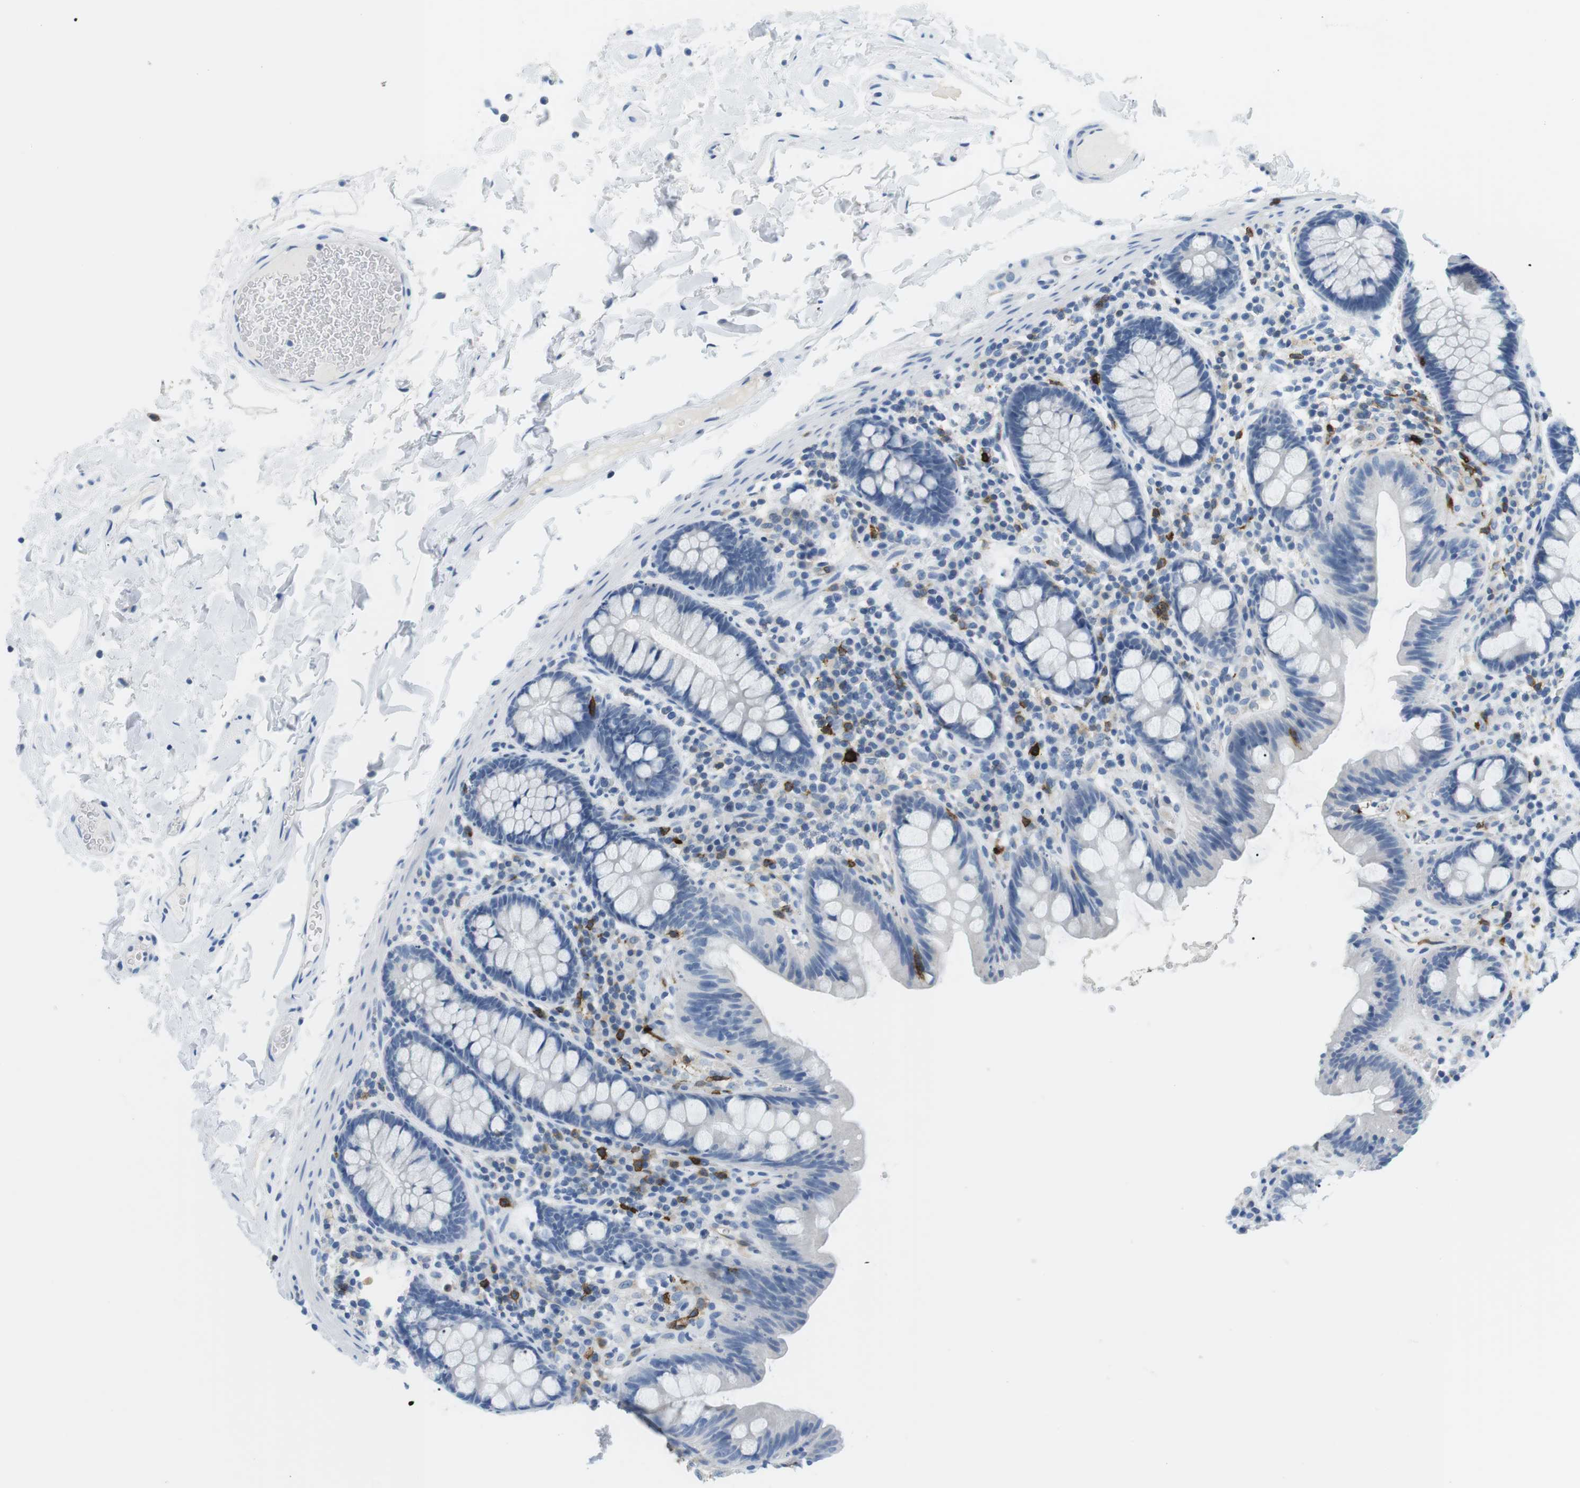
{"staining": {"intensity": "negative", "quantity": "none", "location": "none"}, "tissue": "colon", "cell_type": "Endothelial cells", "image_type": "normal", "snomed": [{"axis": "morphology", "description": "Normal tissue, NOS"}, {"axis": "topography", "description": "Colon"}], "caption": "Immunohistochemistry micrograph of benign colon: colon stained with DAB (3,3'-diaminobenzidine) displays no significant protein expression in endothelial cells.", "gene": "TNFRSF4", "patient": {"sex": "female", "age": 80}}